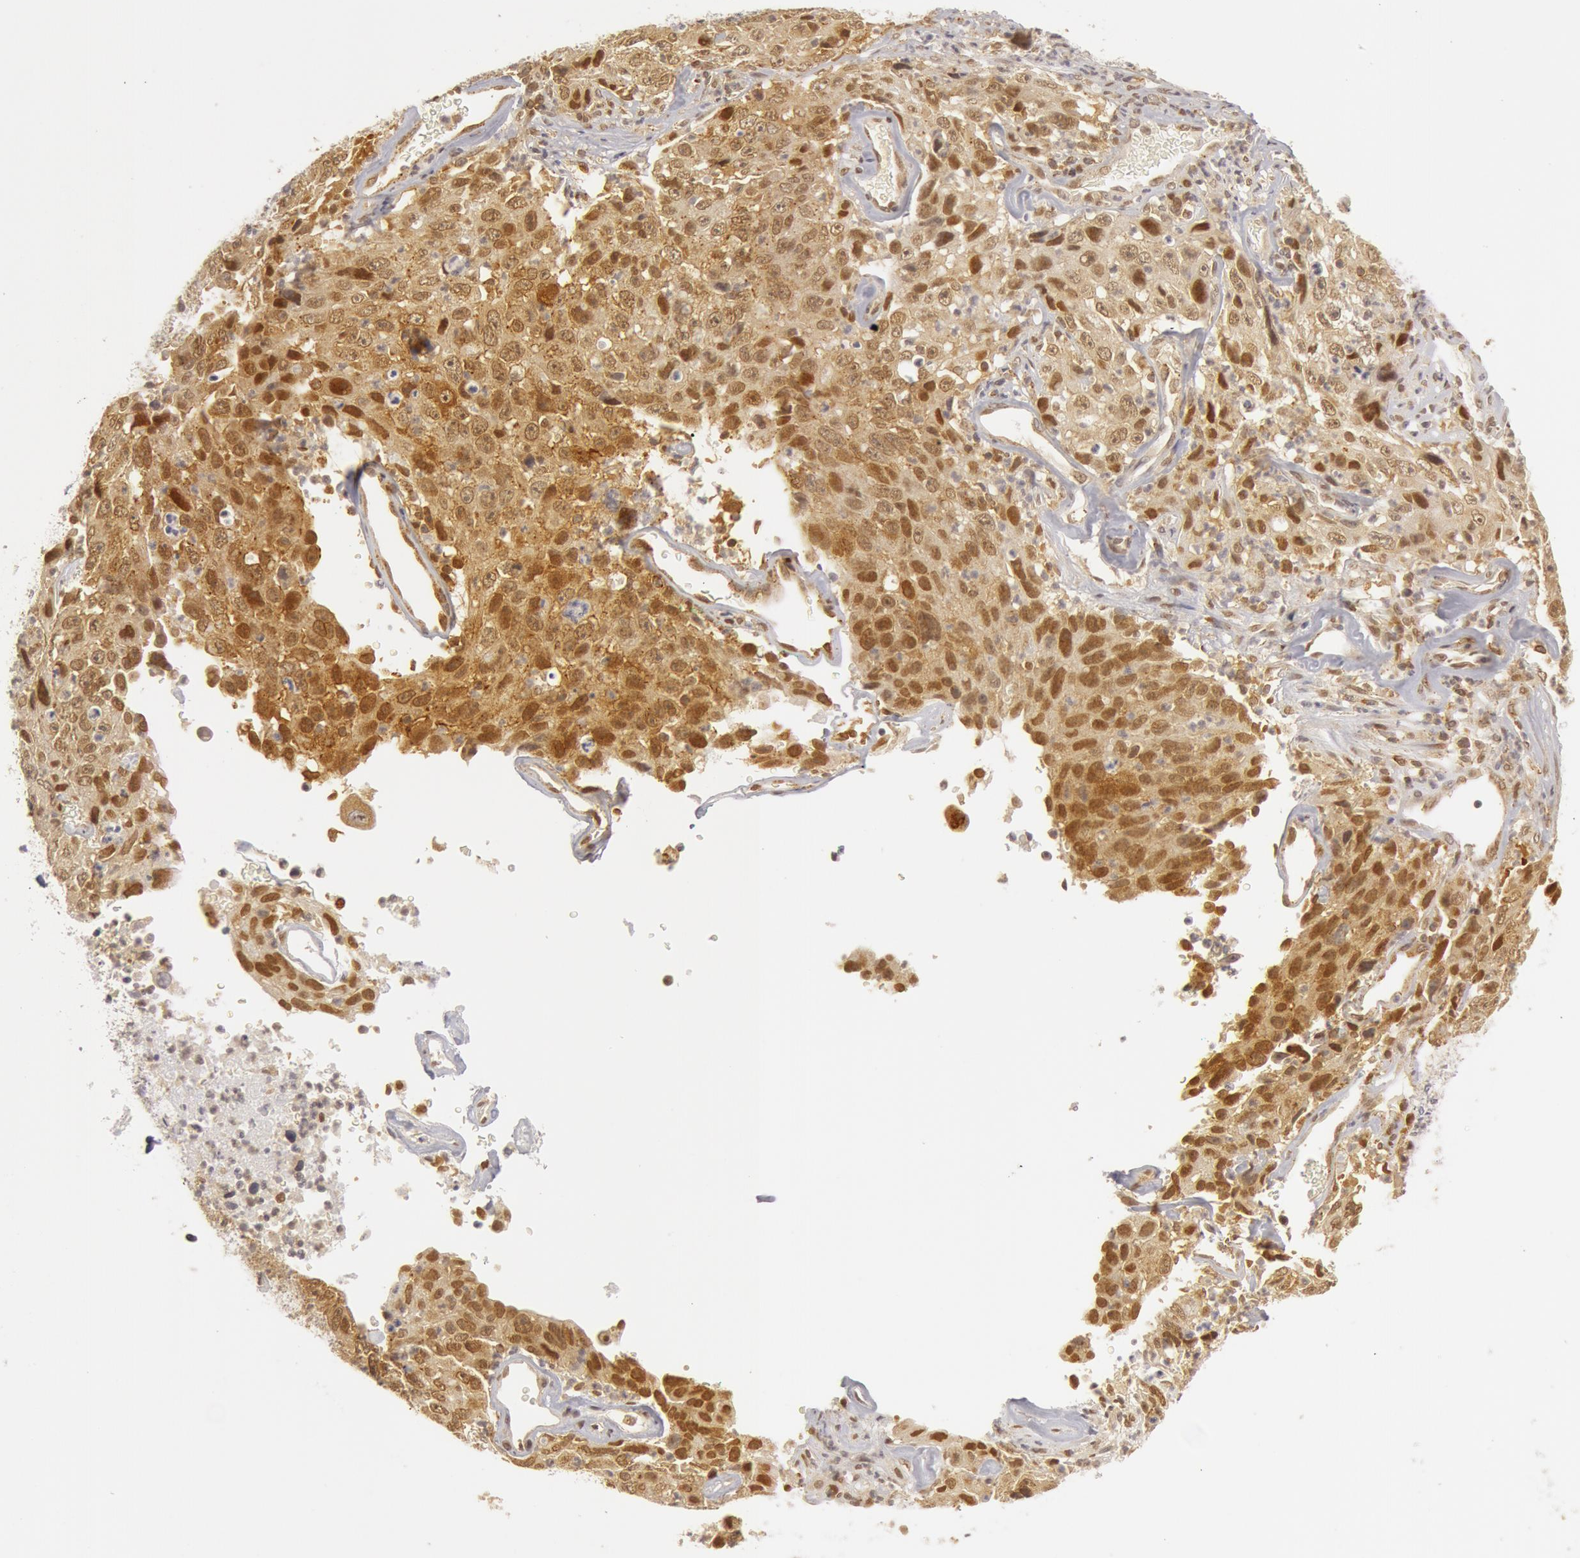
{"staining": {"intensity": "weak", "quantity": ">75%", "location": "cytoplasmic/membranous"}, "tissue": "lung cancer", "cell_type": "Tumor cells", "image_type": "cancer", "snomed": [{"axis": "morphology", "description": "Squamous cell carcinoma, NOS"}, {"axis": "topography", "description": "Lung"}], "caption": "Tumor cells reveal low levels of weak cytoplasmic/membranous positivity in about >75% of cells in lung cancer (squamous cell carcinoma).", "gene": "OASL", "patient": {"sex": "male", "age": 64}}